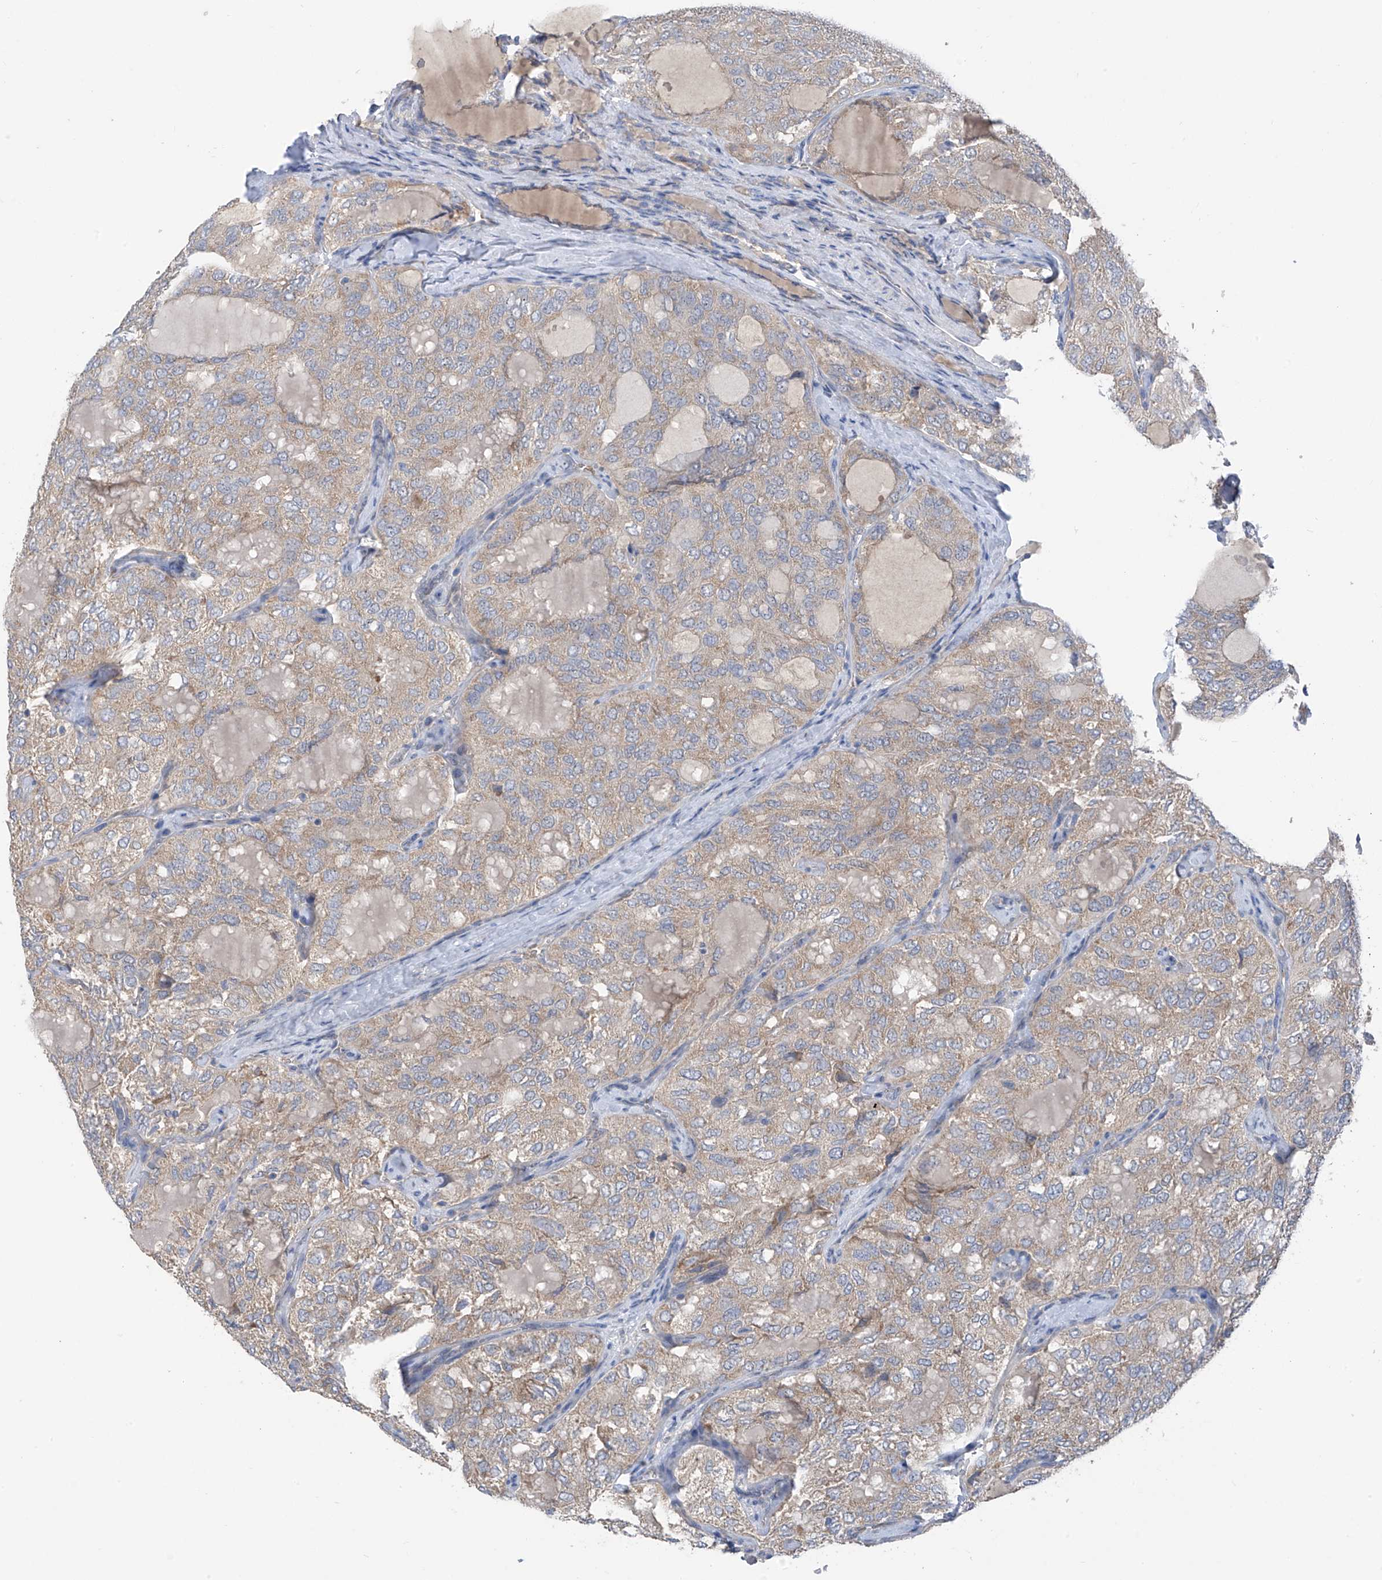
{"staining": {"intensity": "weak", "quantity": "25%-75%", "location": "cytoplasmic/membranous"}, "tissue": "thyroid cancer", "cell_type": "Tumor cells", "image_type": "cancer", "snomed": [{"axis": "morphology", "description": "Follicular adenoma carcinoma, NOS"}, {"axis": "topography", "description": "Thyroid gland"}], "caption": "Human thyroid cancer stained with a protein marker reveals weak staining in tumor cells.", "gene": "RPL4", "patient": {"sex": "male", "age": 75}}